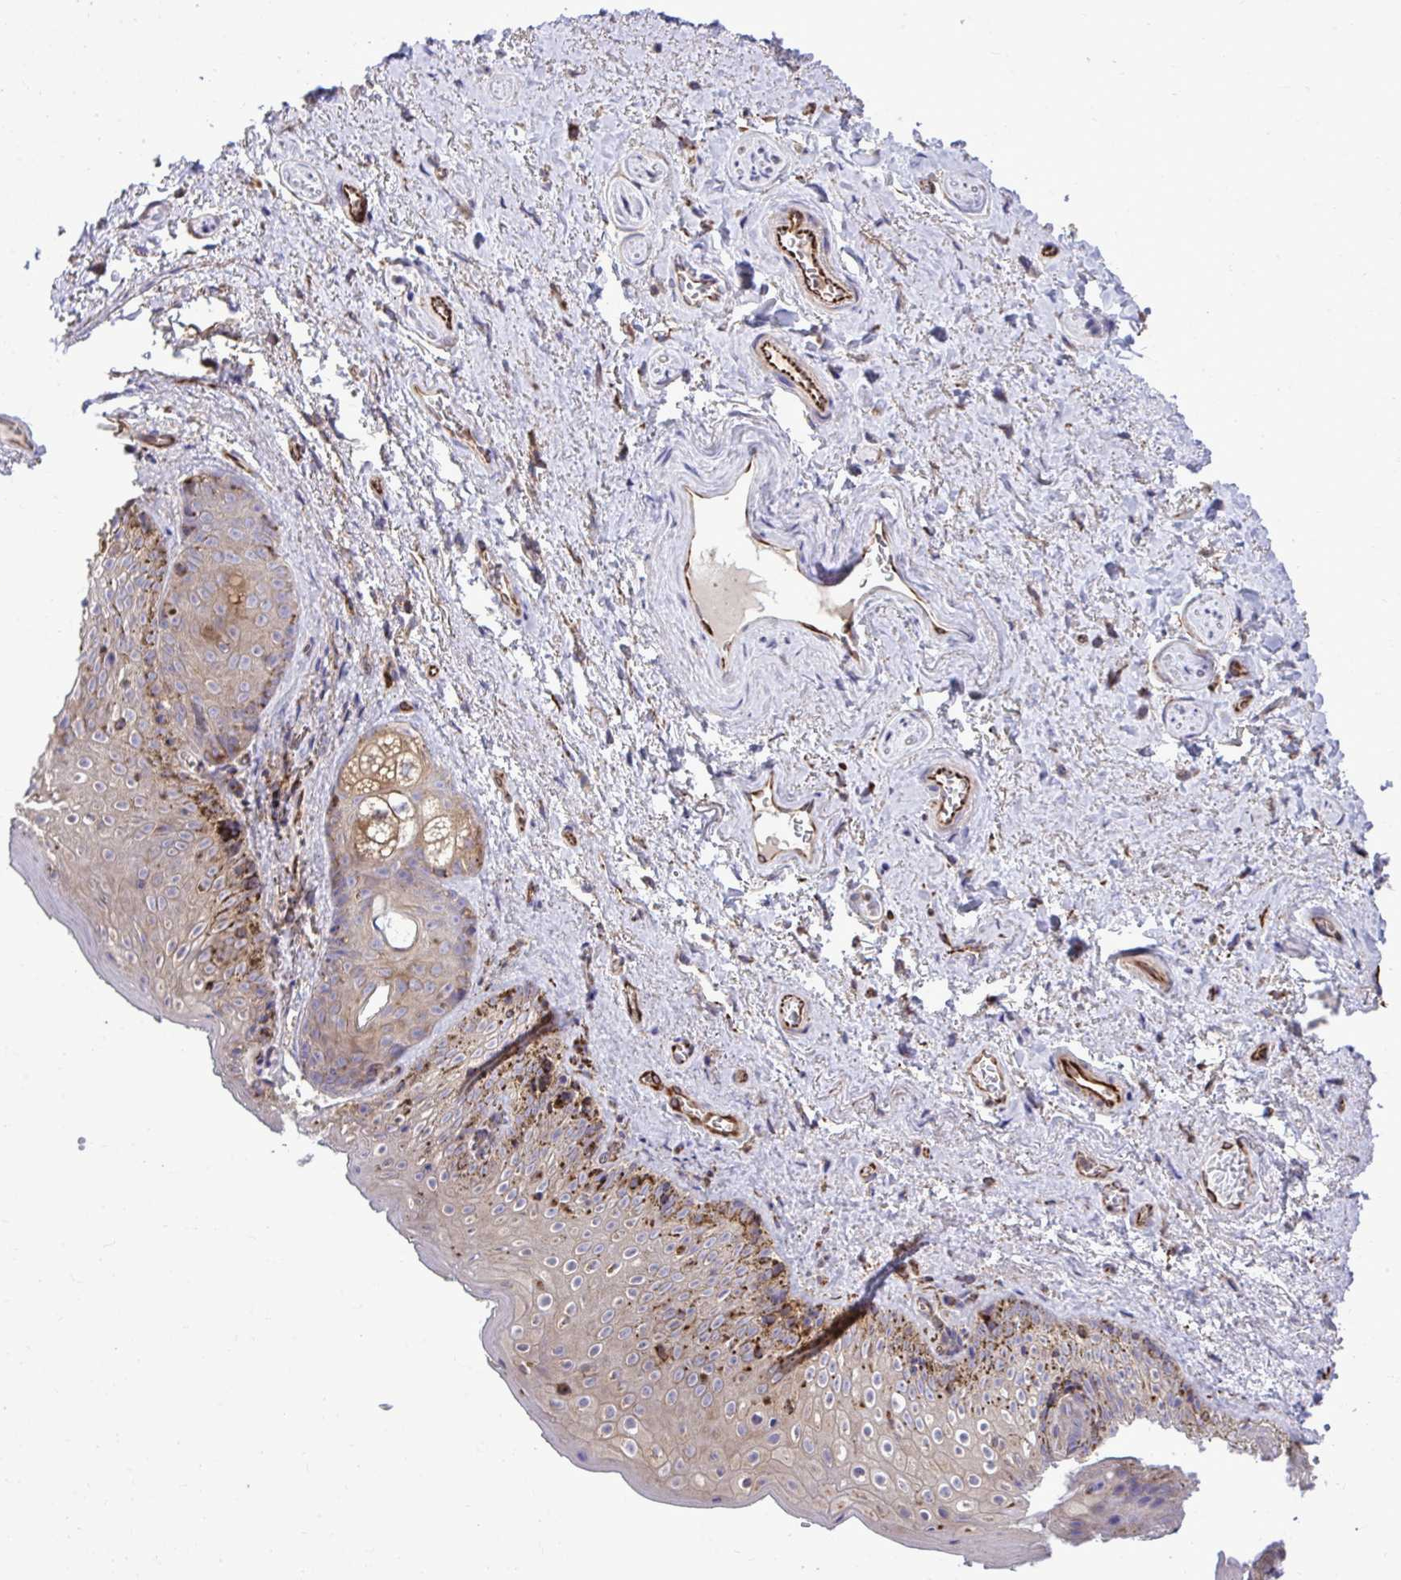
{"staining": {"intensity": "weak", "quantity": "<25%", "location": "cytoplasmic/membranous"}, "tissue": "vagina", "cell_type": "Squamous epithelial cells", "image_type": "normal", "snomed": [{"axis": "morphology", "description": "Normal tissue, NOS"}, {"axis": "topography", "description": "Vulva"}, {"axis": "topography", "description": "Vagina"}, {"axis": "topography", "description": "Peripheral nerve tissue"}], "caption": "Immunohistochemical staining of benign vagina shows no significant positivity in squamous epithelial cells.", "gene": "PAIP2", "patient": {"sex": "female", "age": 66}}